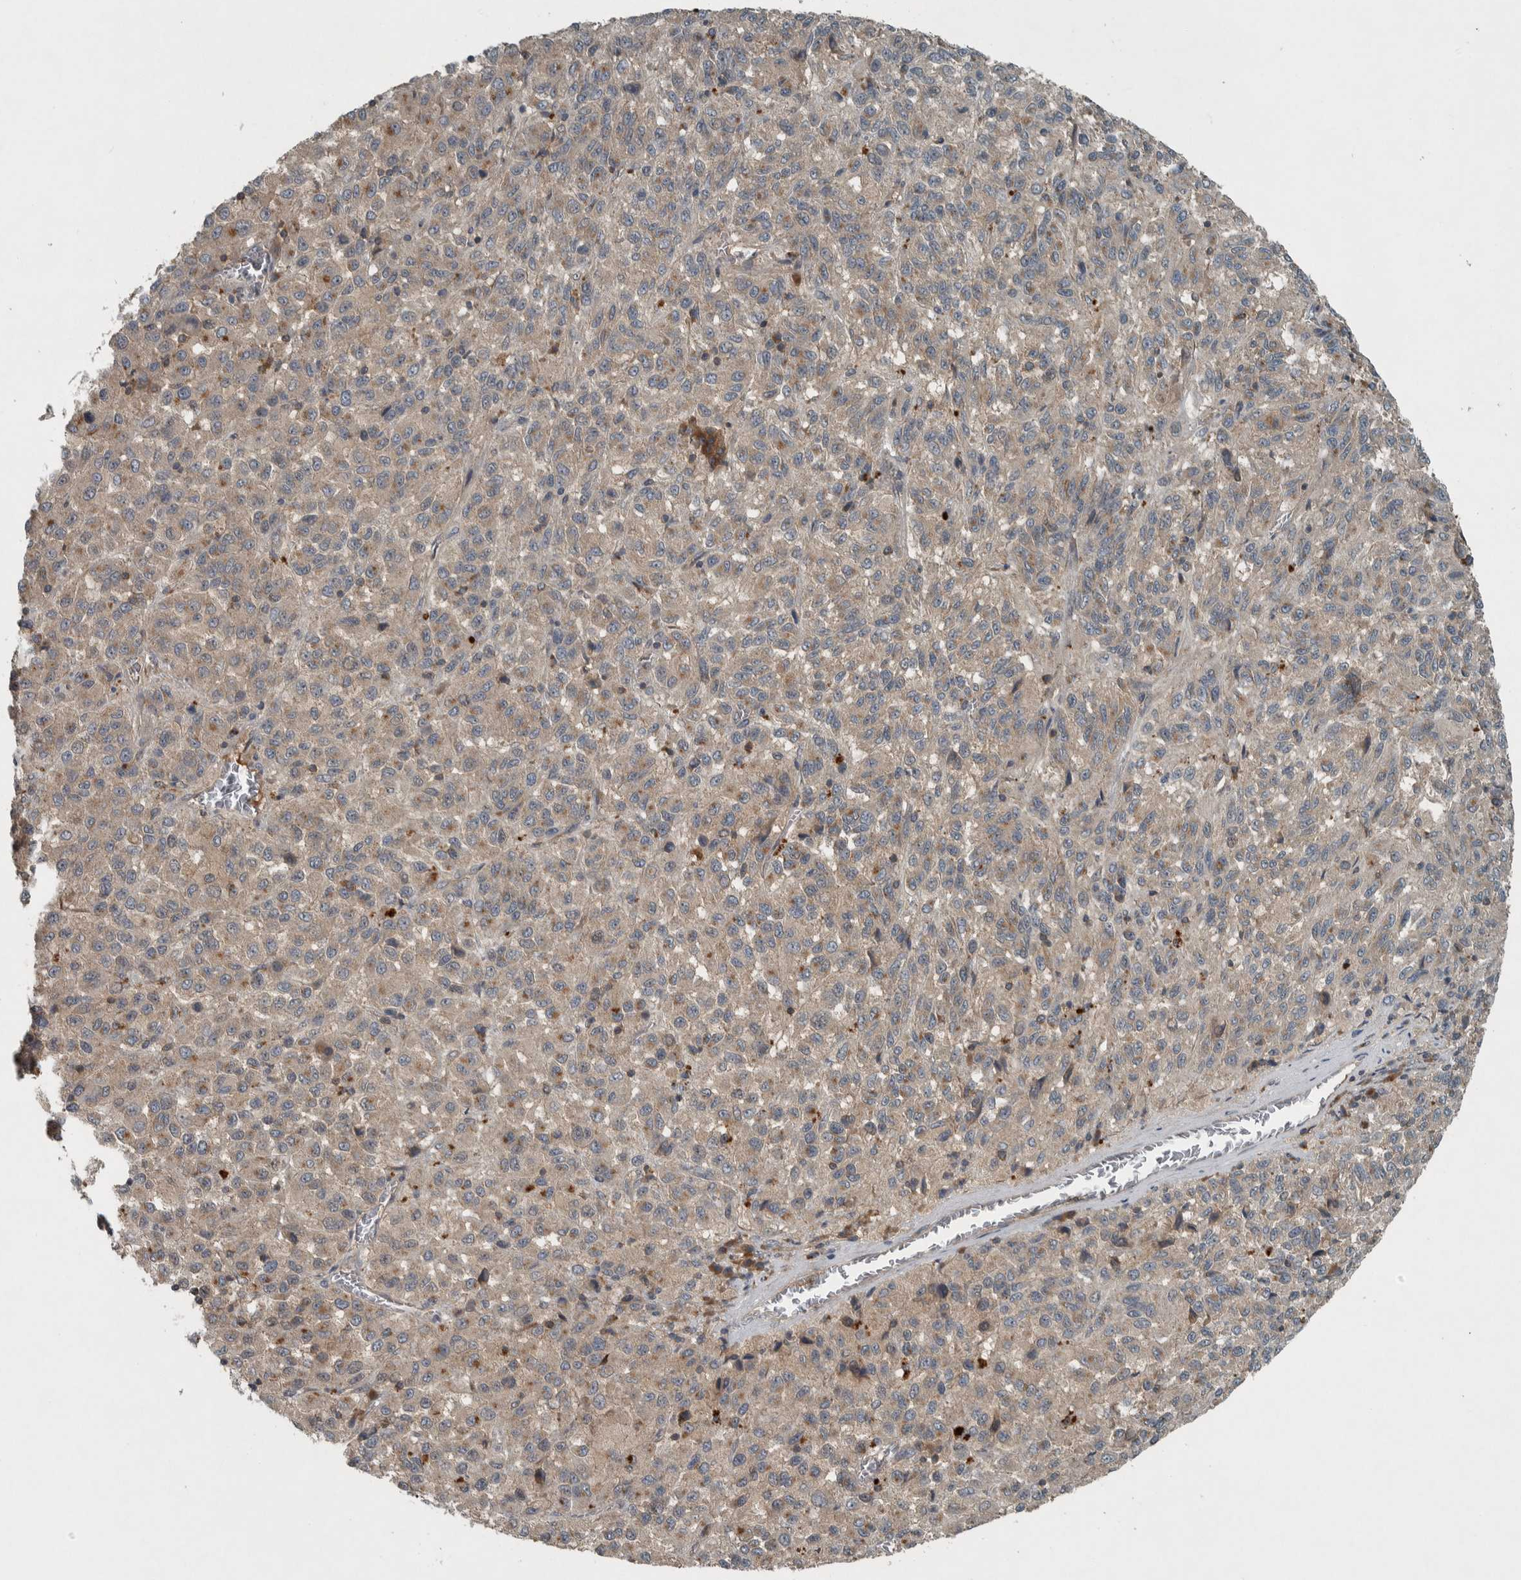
{"staining": {"intensity": "weak", "quantity": ">75%", "location": "cytoplasmic/membranous"}, "tissue": "skin cancer", "cell_type": "Tumor cells", "image_type": "cancer", "snomed": [{"axis": "morphology", "description": "Squamous cell carcinoma, NOS"}, {"axis": "topography", "description": "Skin"}], "caption": "DAB (3,3'-diaminobenzidine) immunohistochemical staining of human skin cancer reveals weak cytoplasmic/membranous protein staining in approximately >75% of tumor cells.", "gene": "CLCN2", "patient": {"sex": "female", "age": 73}}